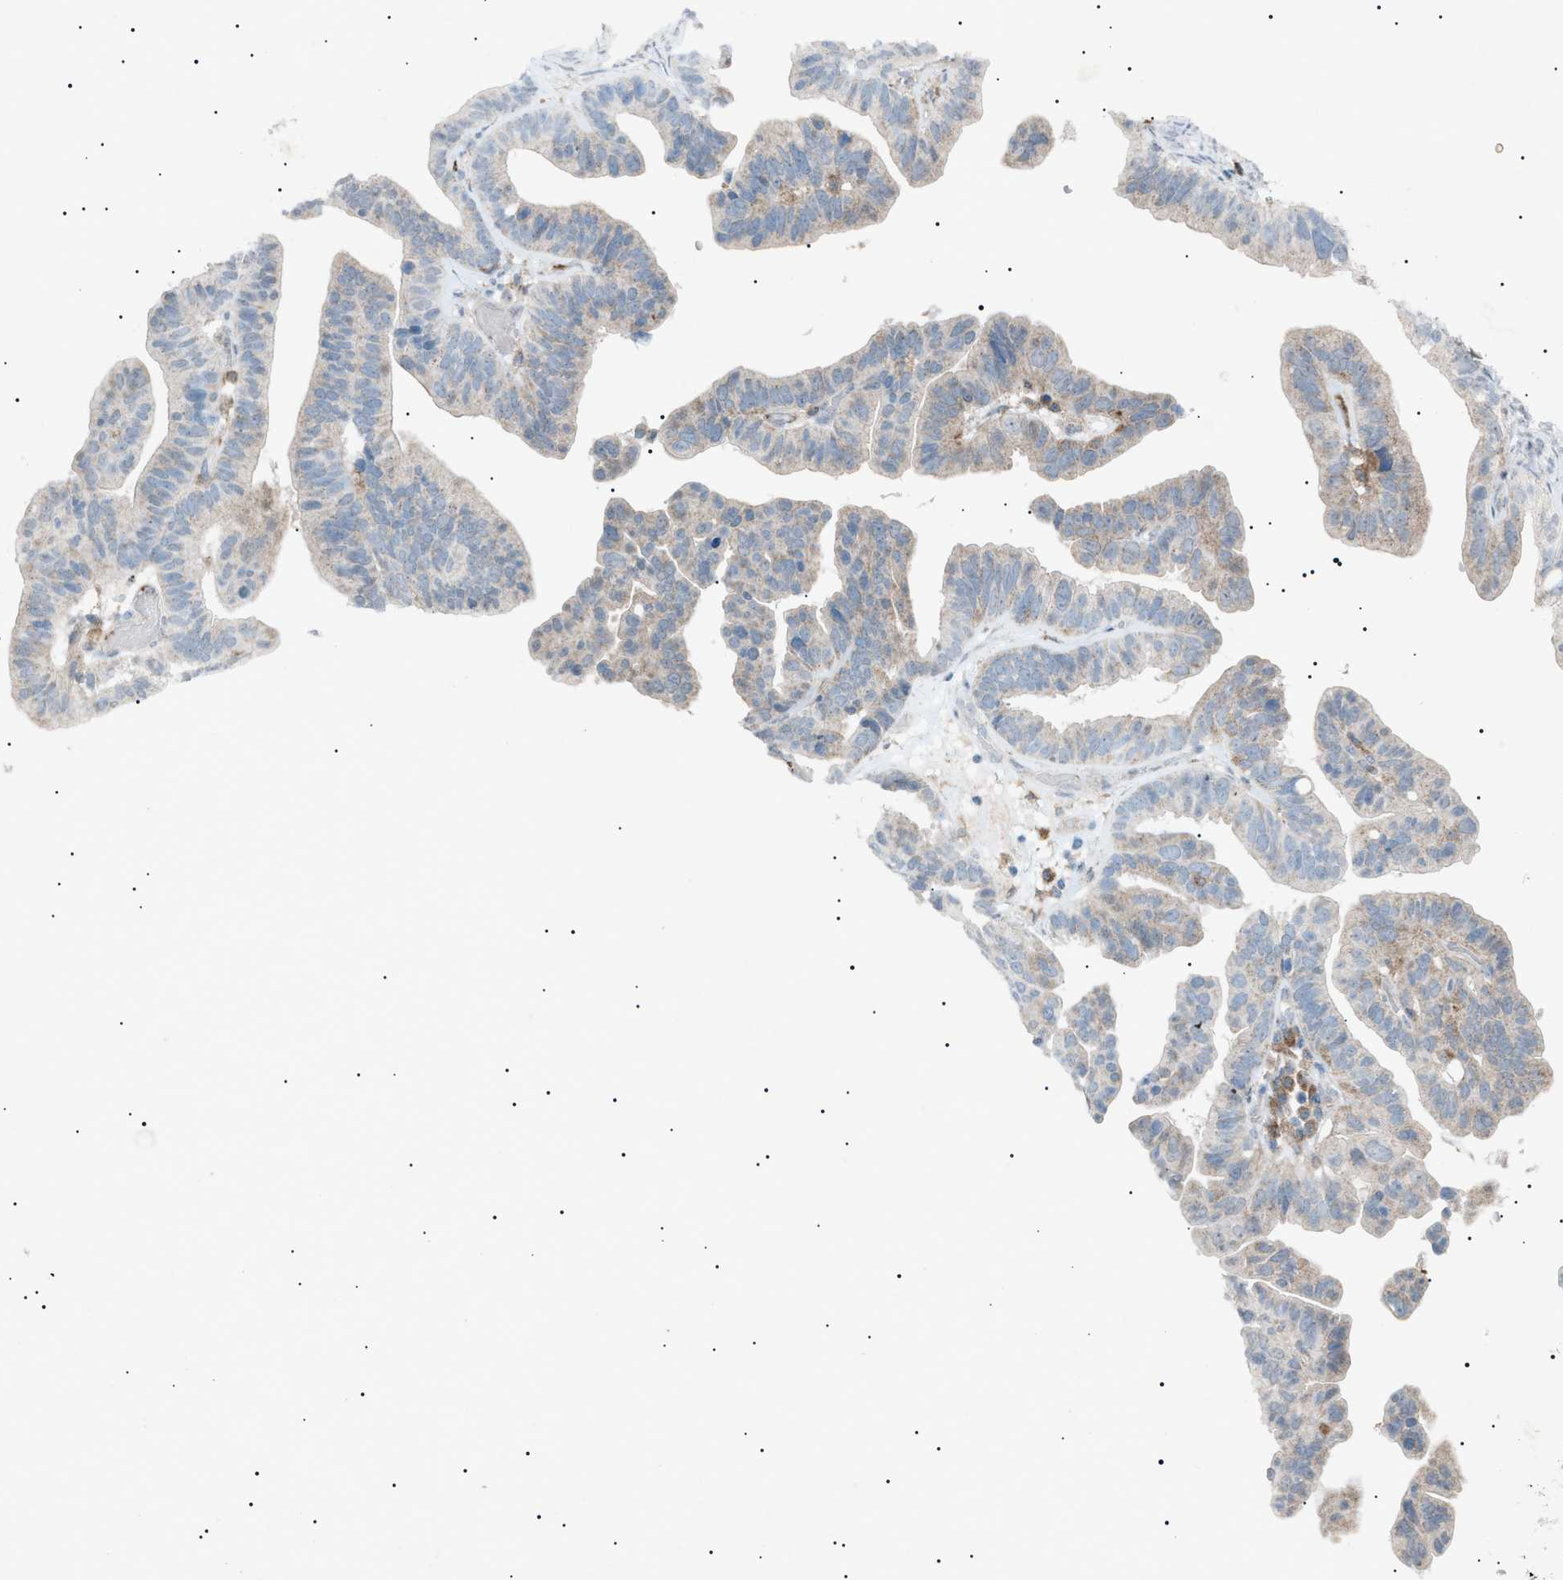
{"staining": {"intensity": "weak", "quantity": "<25%", "location": "cytoplasmic/membranous"}, "tissue": "ovarian cancer", "cell_type": "Tumor cells", "image_type": "cancer", "snomed": [{"axis": "morphology", "description": "Cystadenocarcinoma, serous, NOS"}, {"axis": "topography", "description": "Ovary"}], "caption": "Ovarian cancer was stained to show a protein in brown. There is no significant staining in tumor cells.", "gene": "BTK", "patient": {"sex": "female", "age": 56}}